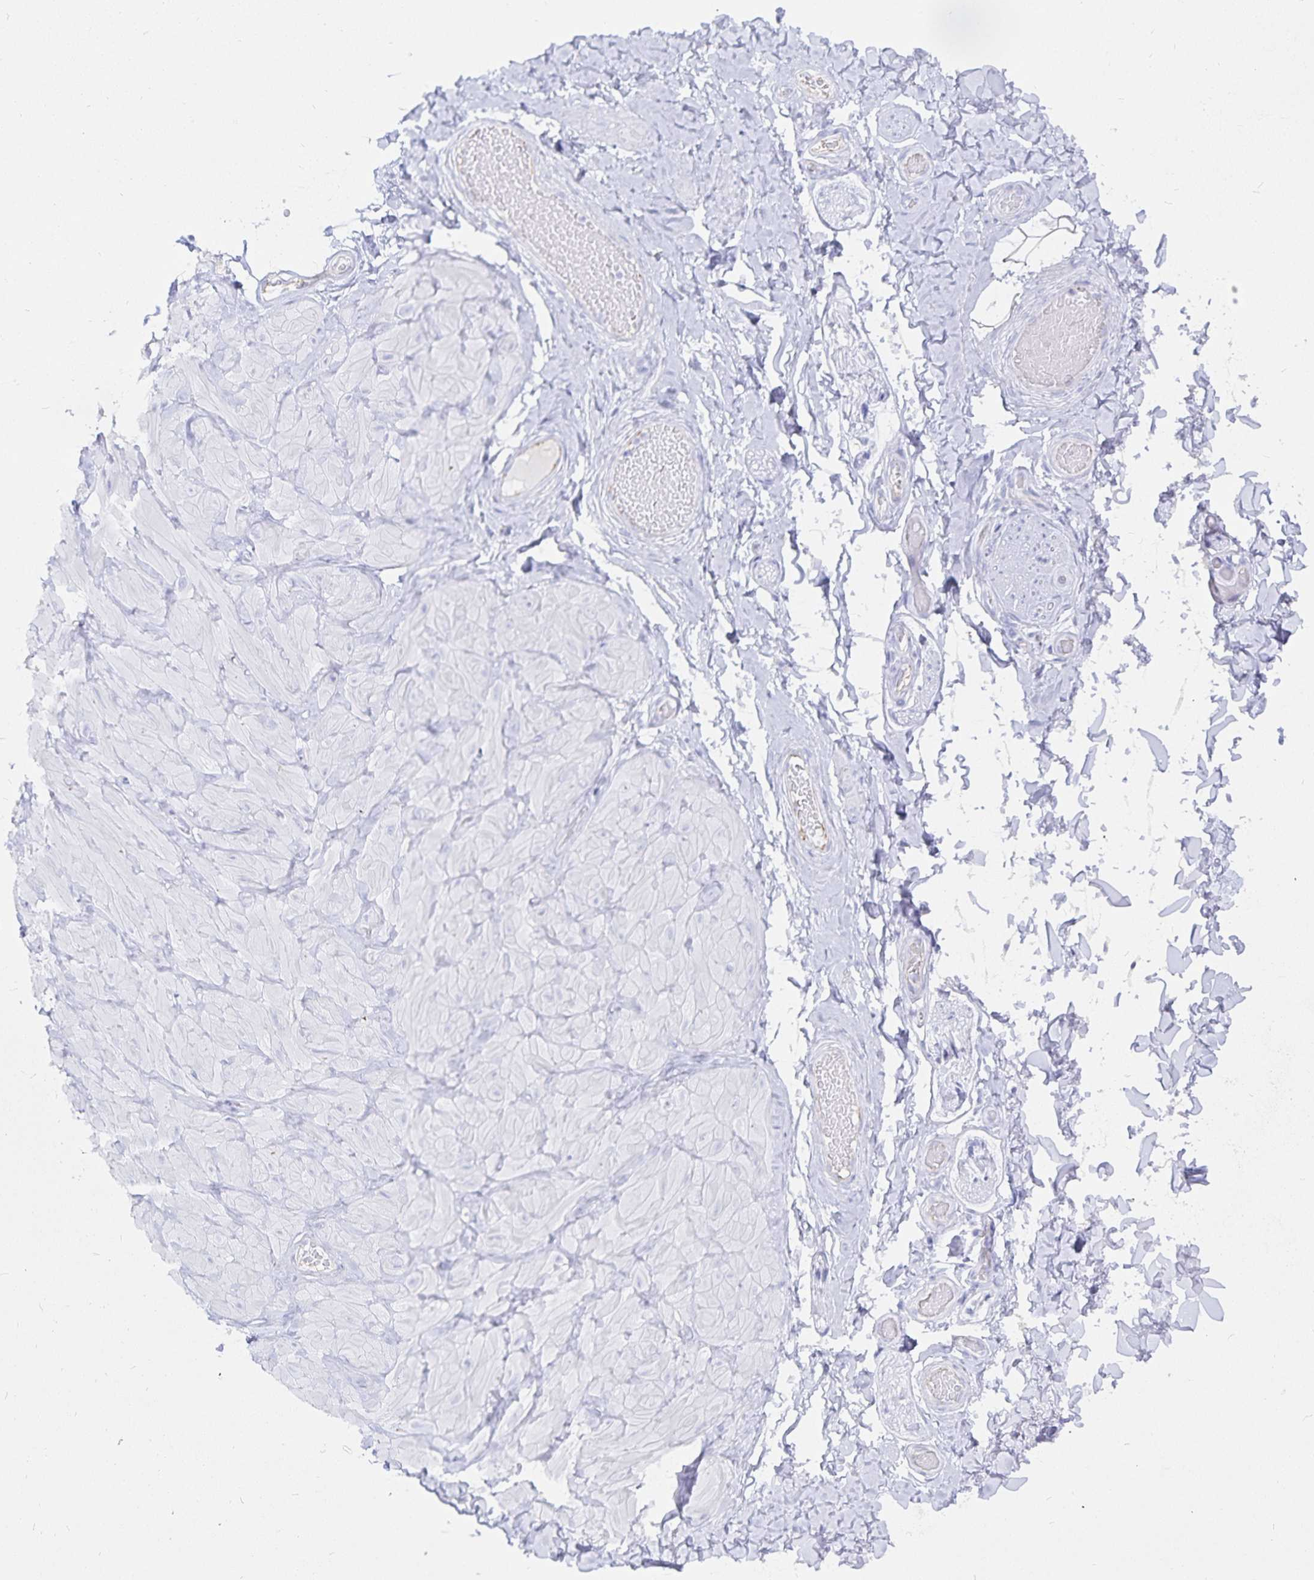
{"staining": {"intensity": "negative", "quantity": "none", "location": "none"}, "tissue": "adipose tissue", "cell_type": "Adipocytes", "image_type": "normal", "snomed": [{"axis": "morphology", "description": "Normal tissue, NOS"}, {"axis": "topography", "description": "Soft tissue"}, {"axis": "topography", "description": "Adipose tissue"}, {"axis": "topography", "description": "Vascular tissue"}, {"axis": "topography", "description": "Peripheral nerve tissue"}], "caption": "Photomicrograph shows no protein staining in adipocytes of unremarkable adipose tissue.", "gene": "INSL5", "patient": {"sex": "male", "age": 29}}